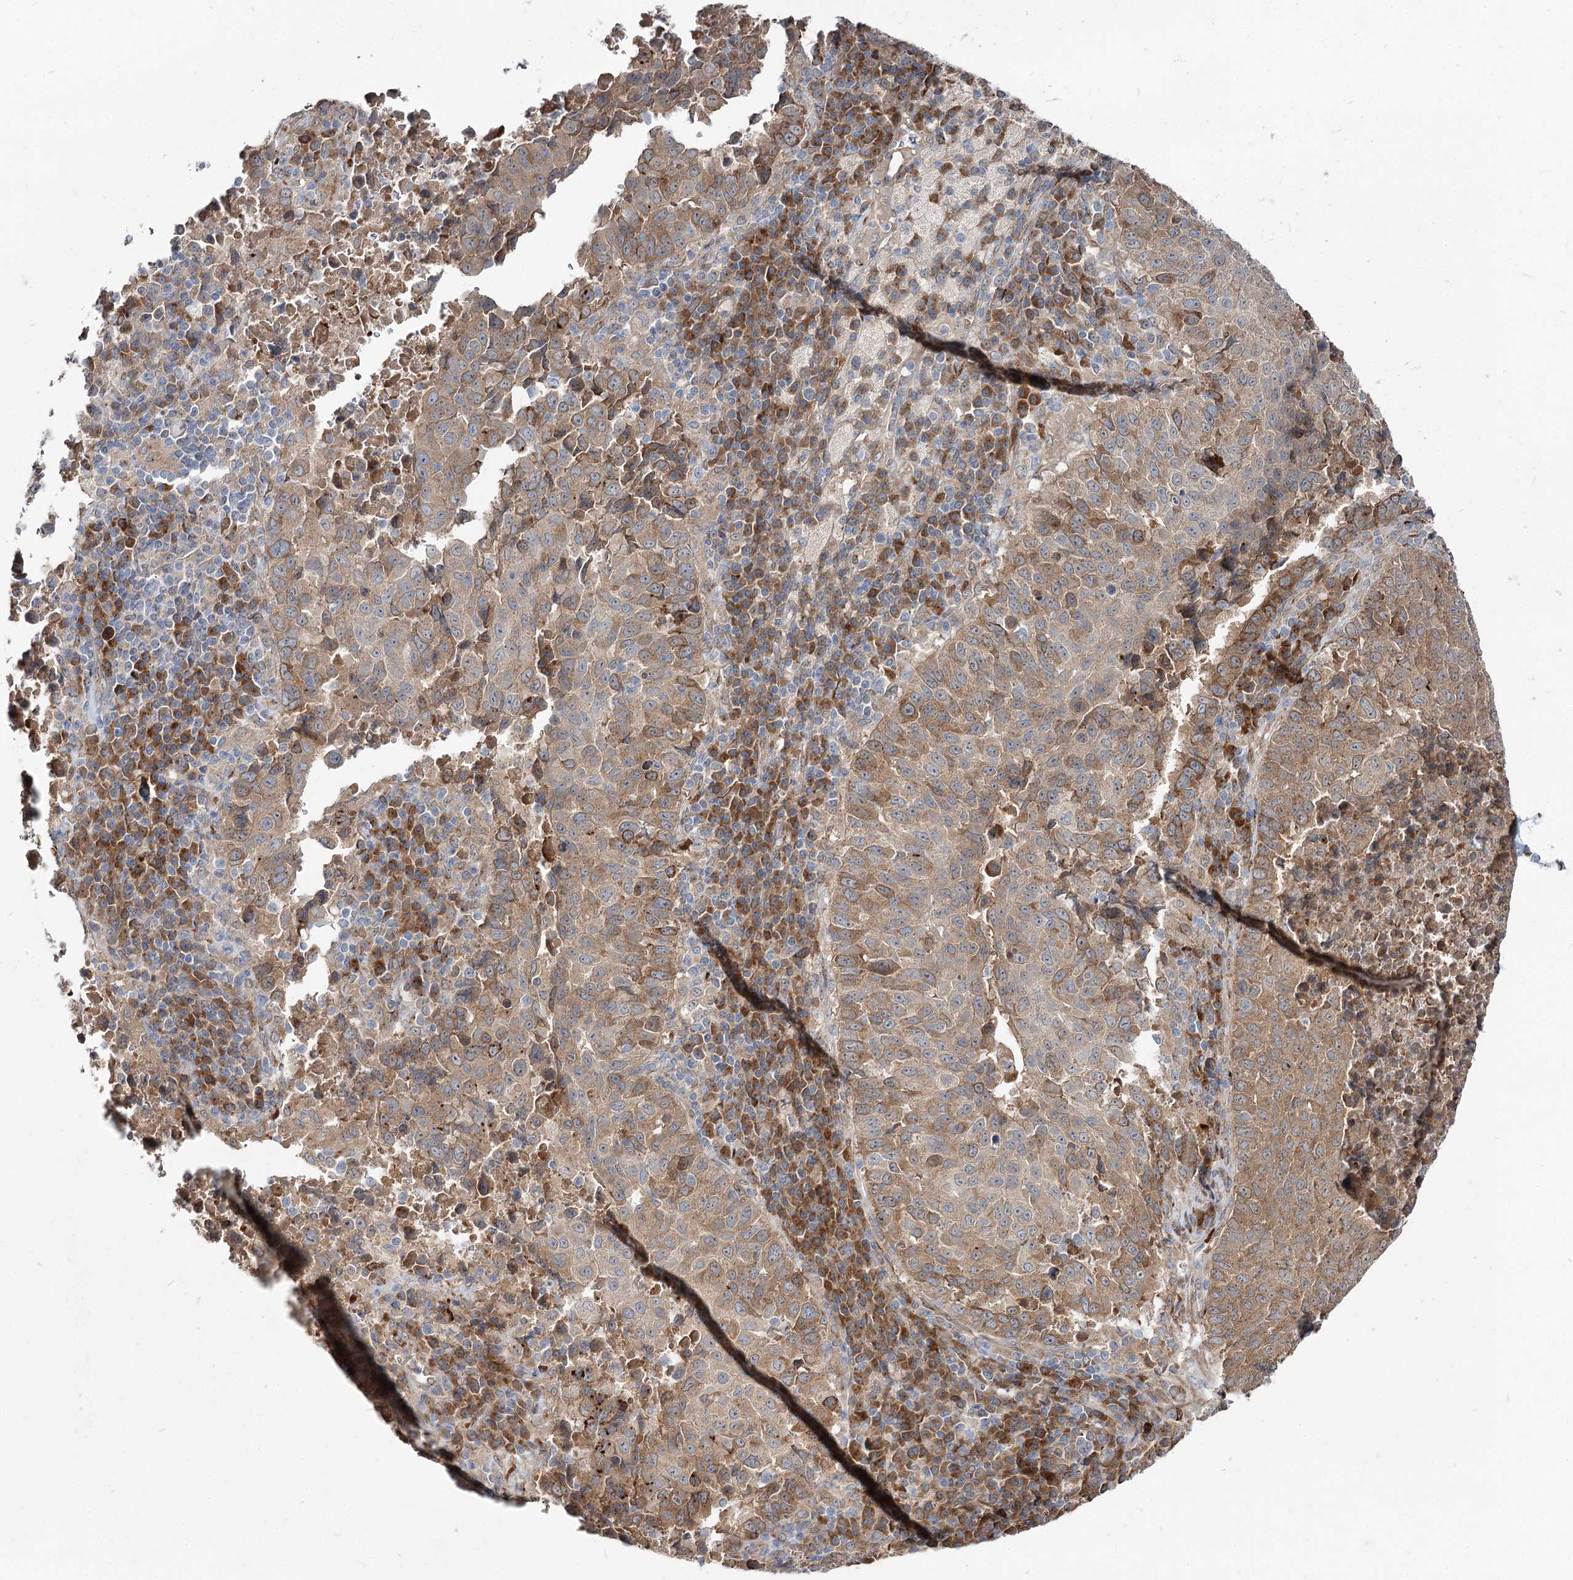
{"staining": {"intensity": "moderate", "quantity": ">75%", "location": "cytoplasmic/membranous"}, "tissue": "lung cancer", "cell_type": "Tumor cells", "image_type": "cancer", "snomed": [{"axis": "morphology", "description": "Squamous cell carcinoma, NOS"}, {"axis": "topography", "description": "Lung"}], "caption": "Immunohistochemistry (IHC) photomicrograph of human lung squamous cell carcinoma stained for a protein (brown), which reveals medium levels of moderate cytoplasmic/membranous positivity in about >75% of tumor cells.", "gene": "SPART", "patient": {"sex": "male", "age": 73}}